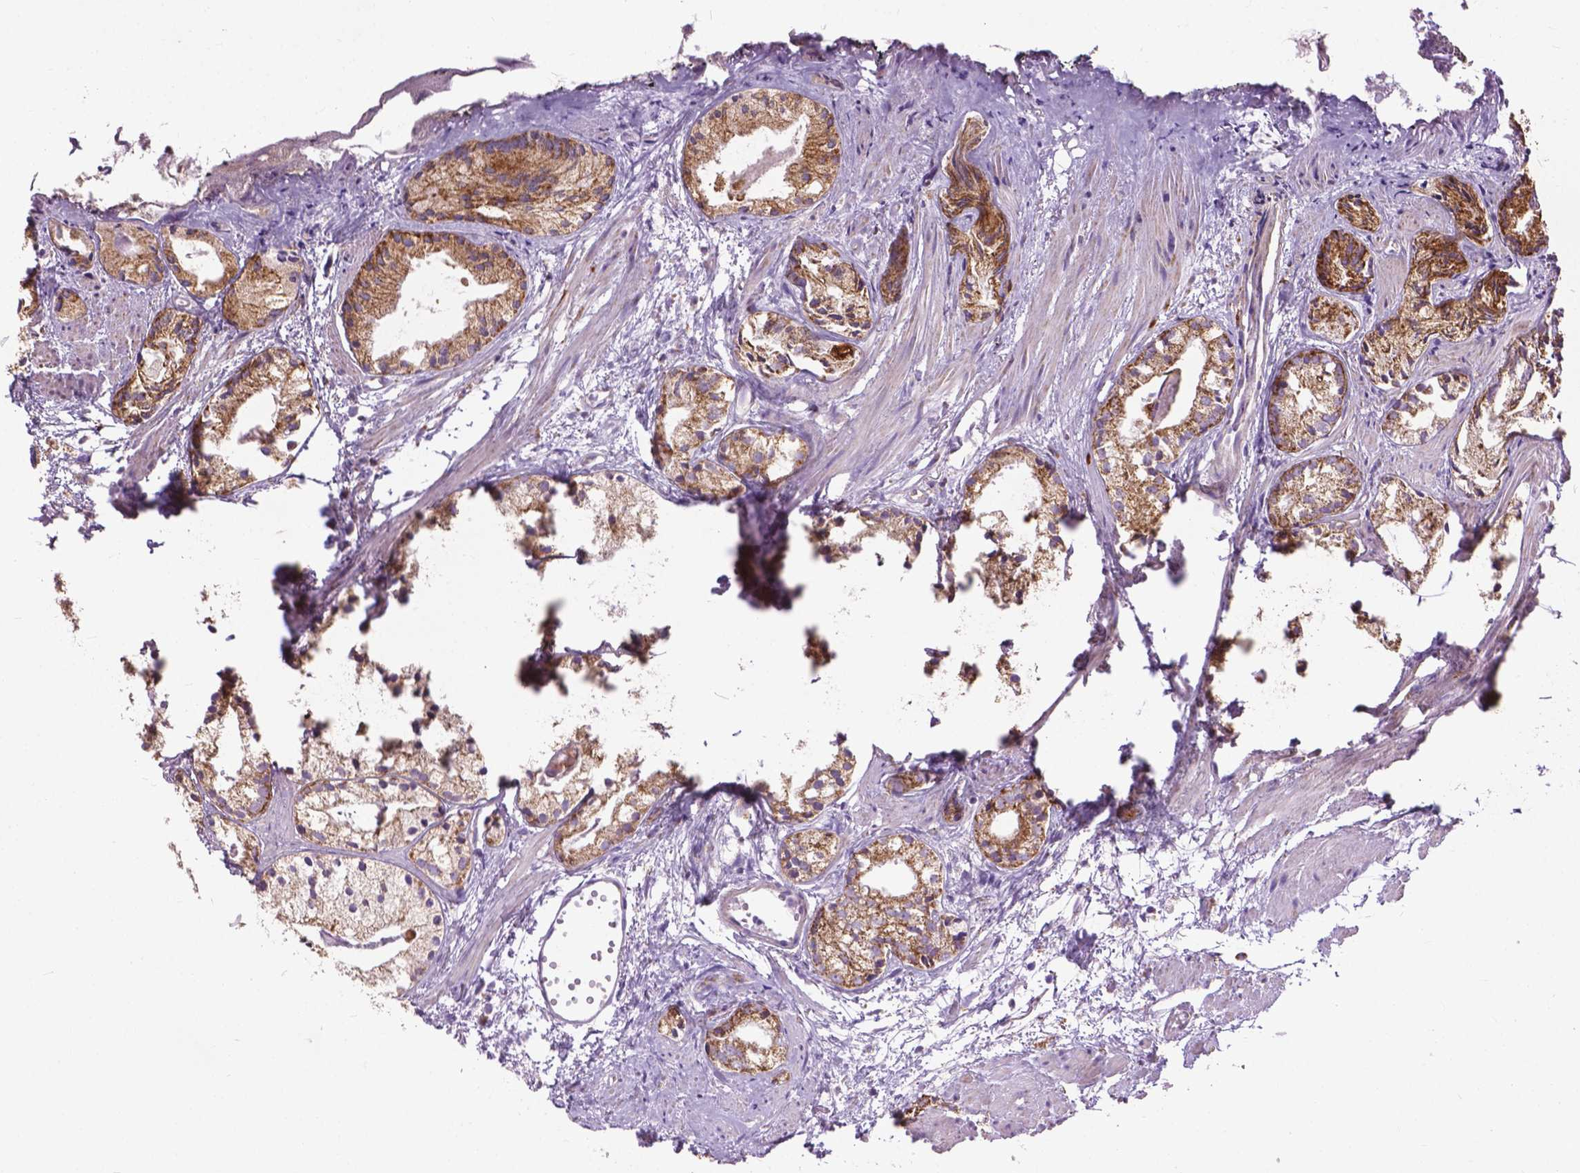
{"staining": {"intensity": "moderate", "quantity": ">75%", "location": "cytoplasmic/membranous"}, "tissue": "prostate cancer", "cell_type": "Tumor cells", "image_type": "cancer", "snomed": [{"axis": "morphology", "description": "Adenocarcinoma, High grade"}, {"axis": "topography", "description": "Prostate"}], "caption": "Immunohistochemistry micrograph of neoplastic tissue: human prostate cancer (adenocarcinoma (high-grade)) stained using immunohistochemistry displays medium levels of moderate protein expression localized specifically in the cytoplasmic/membranous of tumor cells, appearing as a cytoplasmic/membranous brown color.", "gene": "VDAC1", "patient": {"sex": "male", "age": 85}}